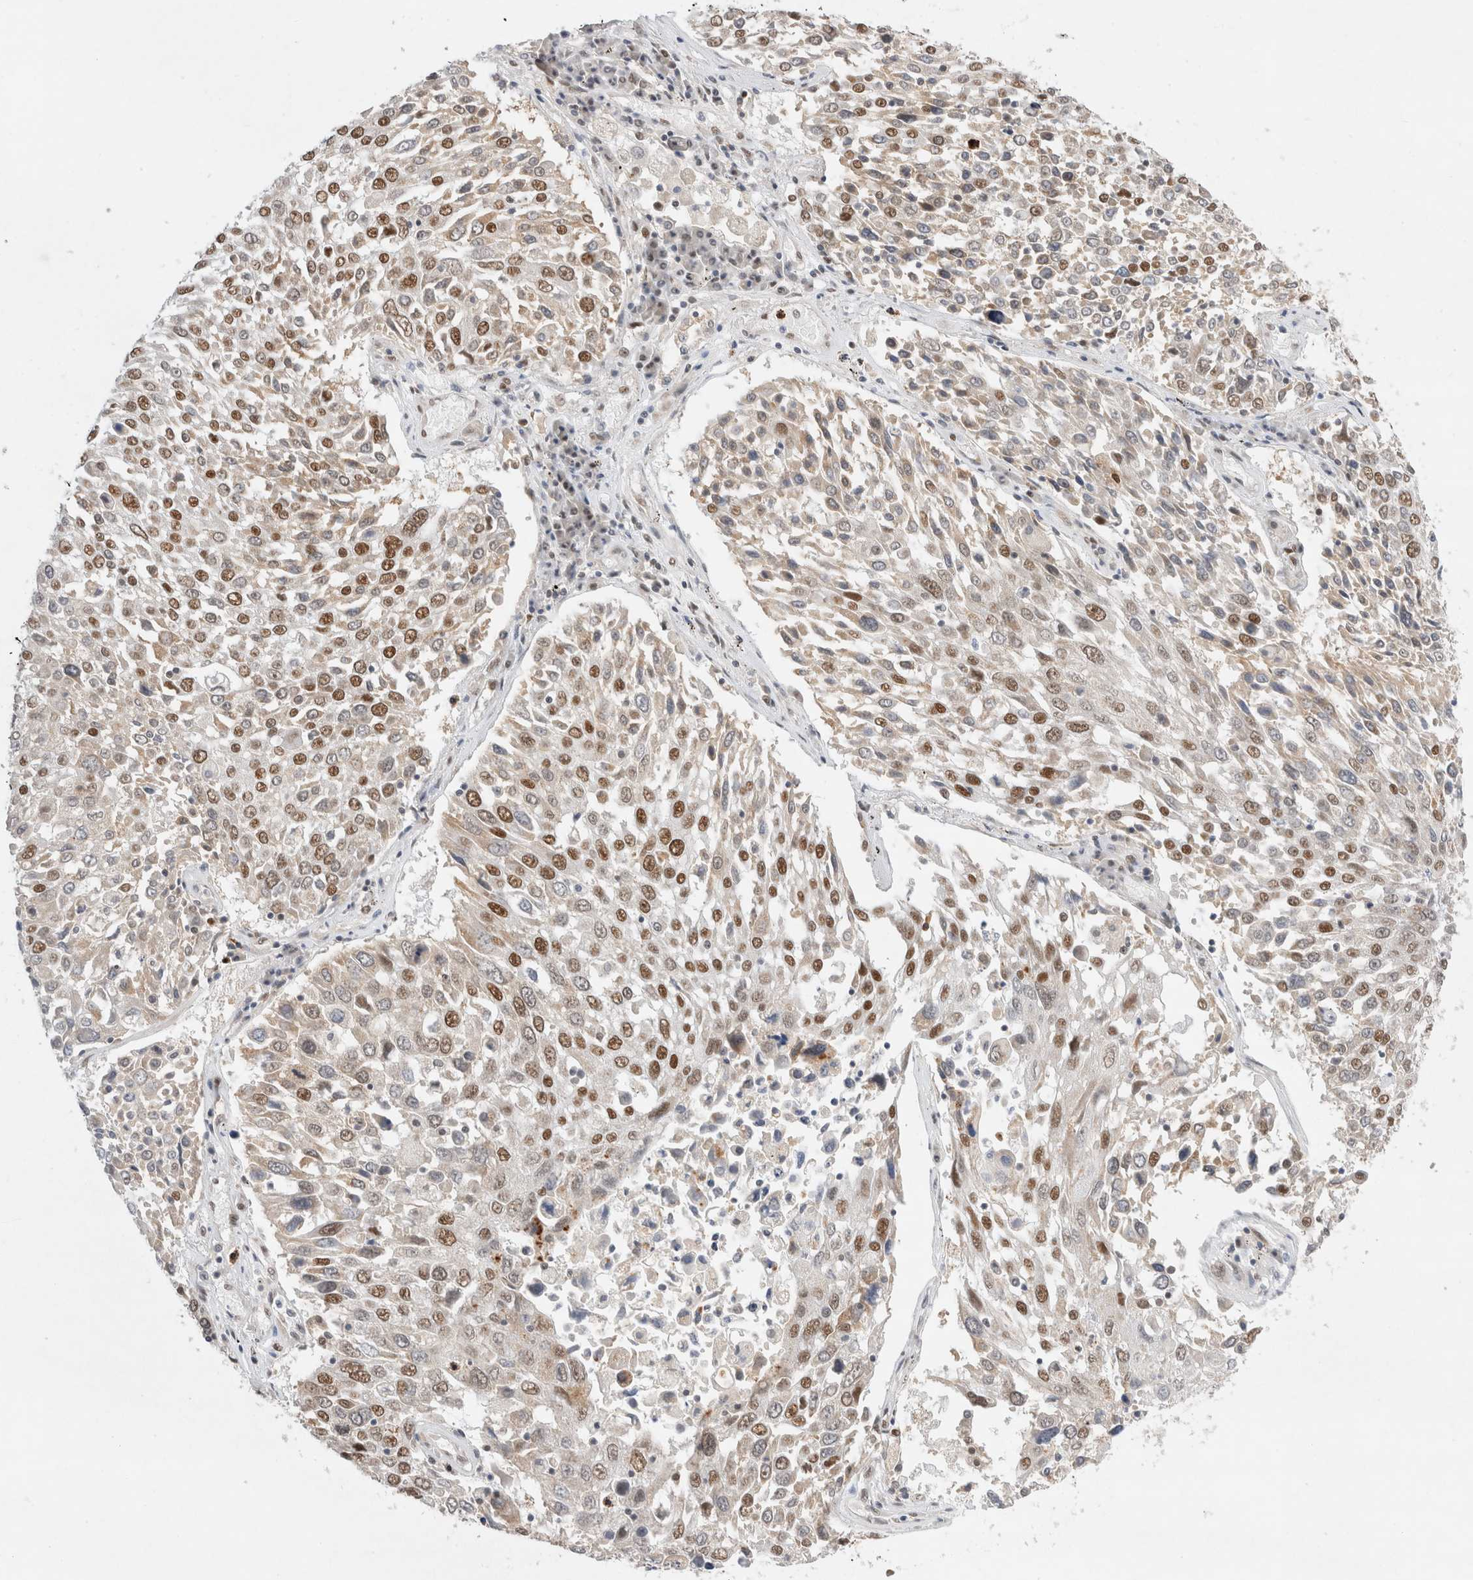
{"staining": {"intensity": "moderate", "quantity": ">75%", "location": "nuclear"}, "tissue": "lung cancer", "cell_type": "Tumor cells", "image_type": "cancer", "snomed": [{"axis": "morphology", "description": "Squamous cell carcinoma, NOS"}, {"axis": "topography", "description": "Lung"}], "caption": "Immunohistochemistry image of human lung cancer (squamous cell carcinoma) stained for a protein (brown), which exhibits medium levels of moderate nuclear staining in about >75% of tumor cells.", "gene": "GTF2I", "patient": {"sex": "male", "age": 65}}